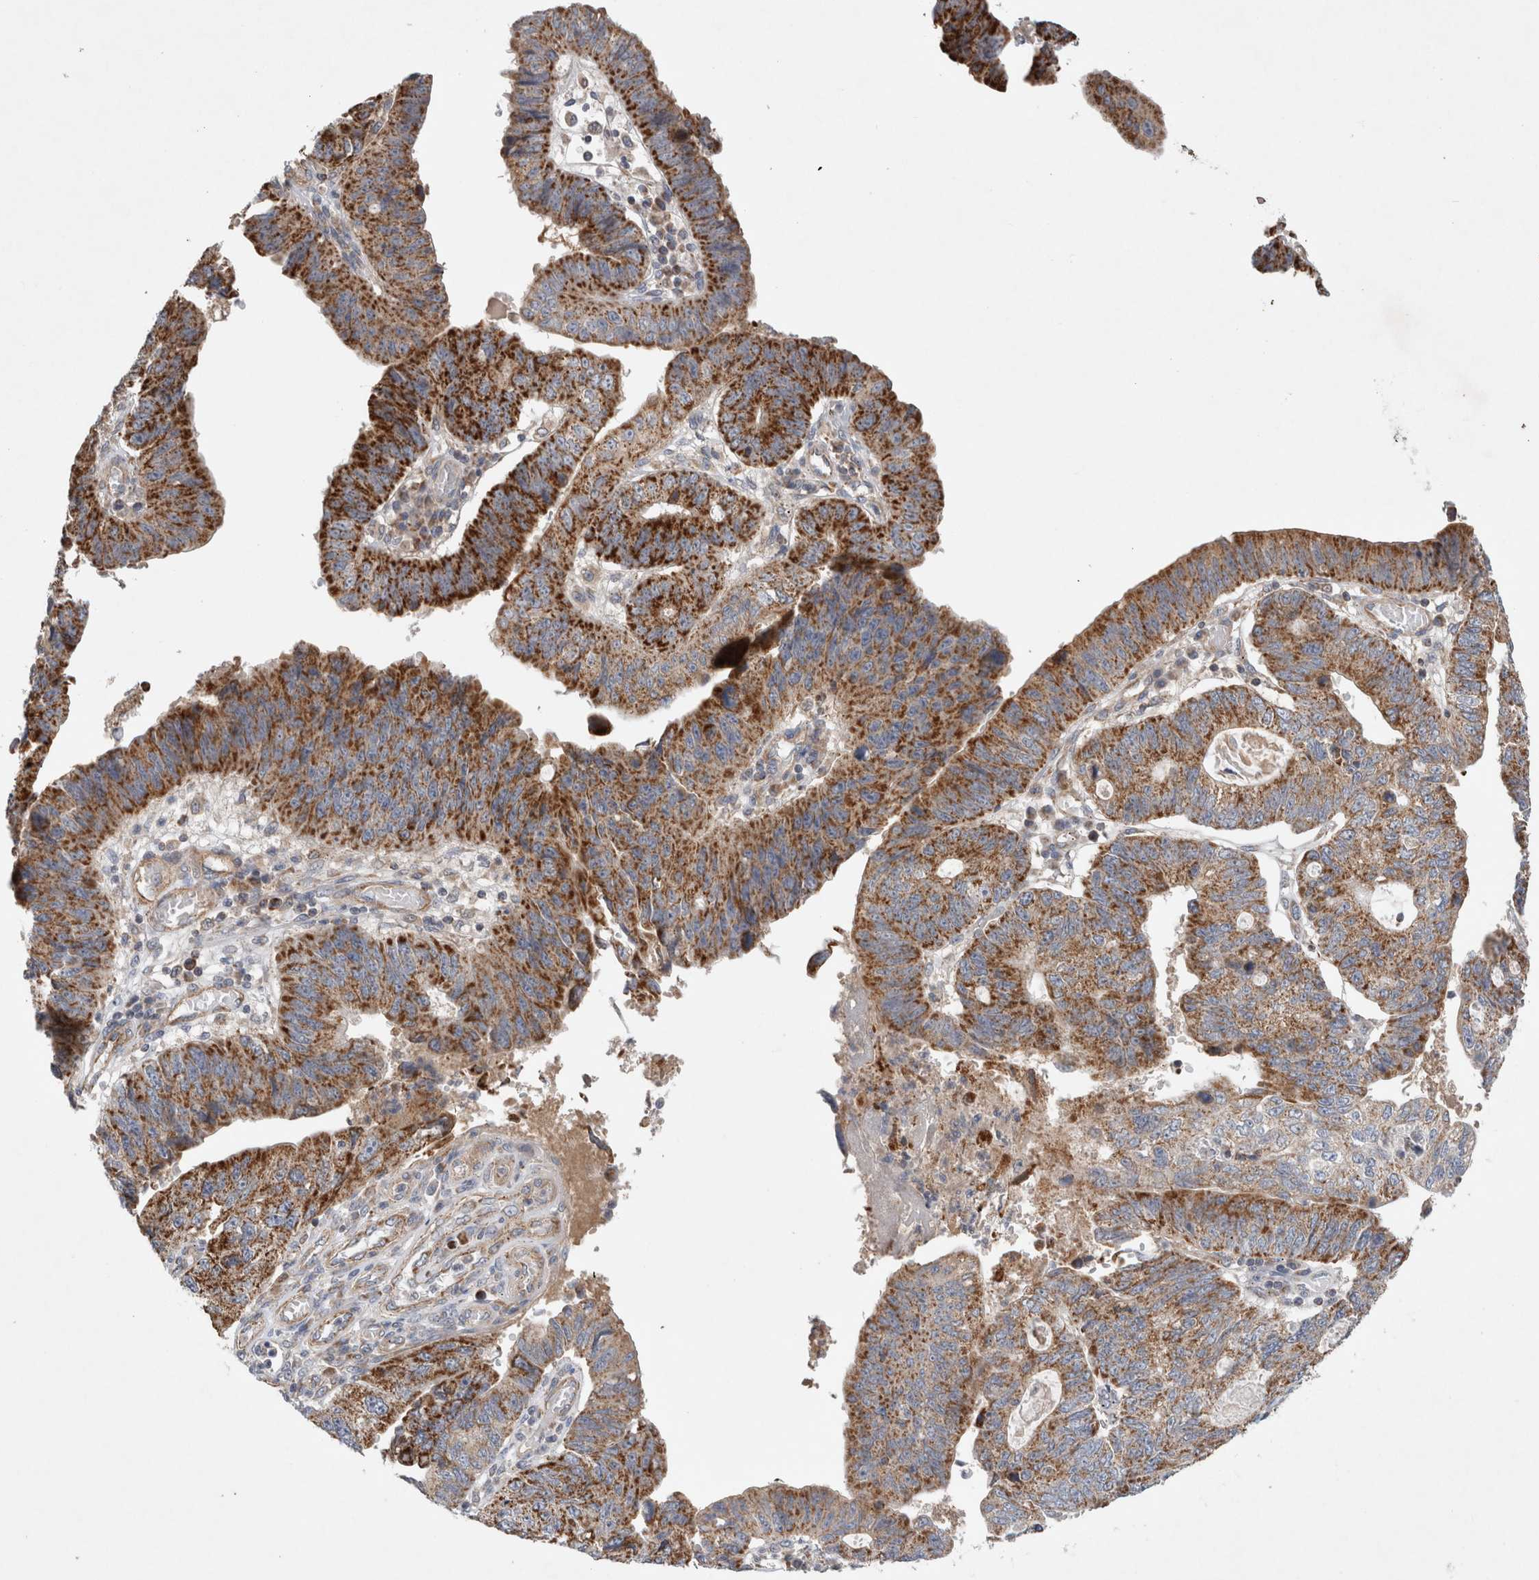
{"staining": {"intensity": "strong", "quantity": ">75%", "location": "cytoplasmic/membranous"}, "tissue": "stomach cancer", "cell_type": "Tumor cells", "image_type": "cancer", "snomed": [{"axis": "morphology", "description": "Adenocarcinoma, NOS"}, {"axis": "topography", "description": "Stomach"}], "caption": "Tumor cells exhibit strong cytoplasmic/membranous positivity in approximately >75% of cells in stomach adenocarcinoma. (DAB (3,3'-diaminobenzidine) IHC, brown staining for protein, blue staining for nuclei).", "gene": "MRPS28", "patient": {"sex": "male", "age": 59}}